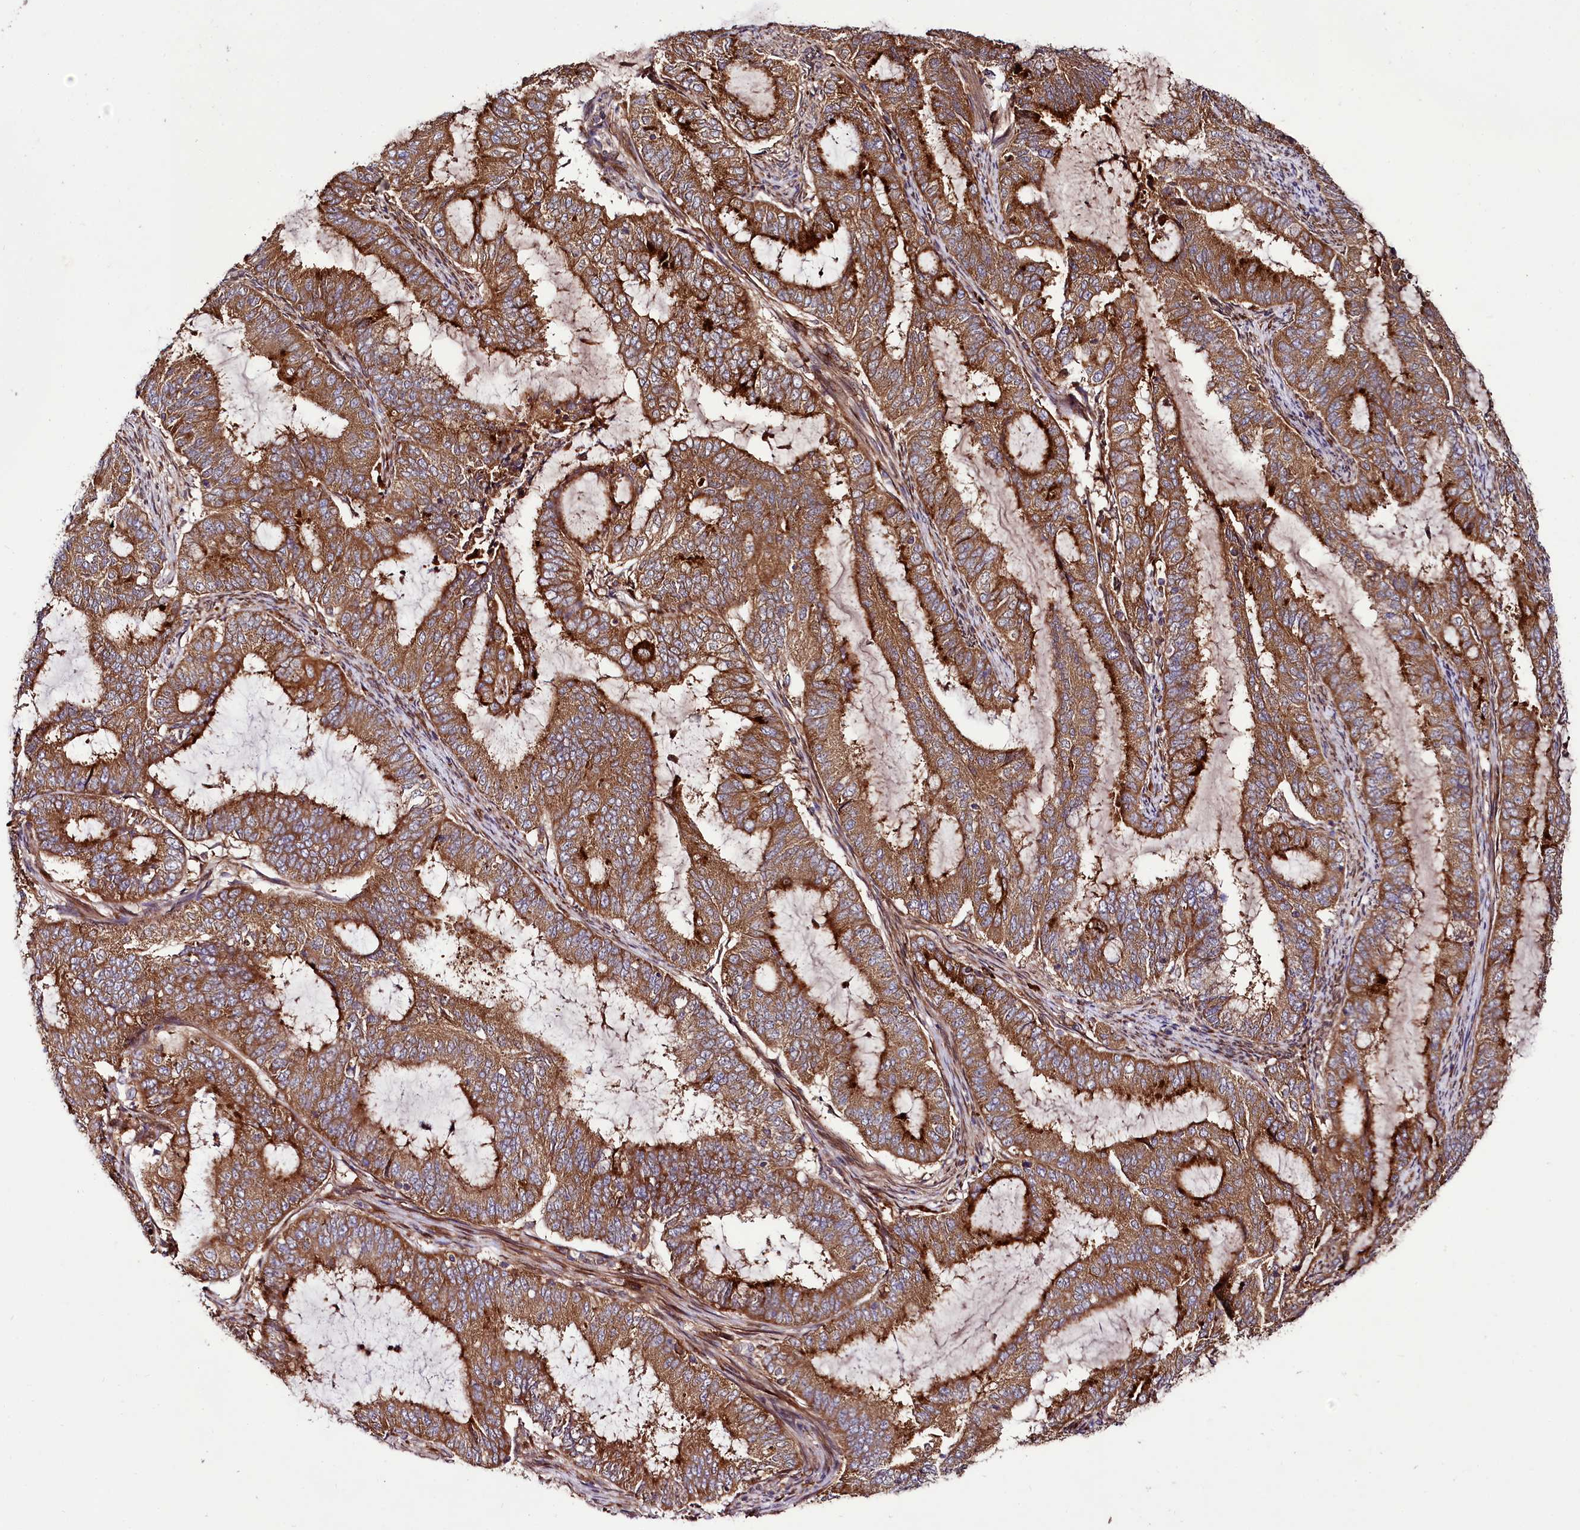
{"staining": {"intensity": "moderate", "quantity": ">75%", "location": "cytoplasmic/membranous"}, "tissue": "endometrial cancer", "cell_type": "Tumor cells", "image_type": "cancer", "snomed": [{"axis": "morphology", "description": "Adenocarcinoma, NOS"}, {"axis": "topography", "description": "Endometrium"}], "caption": "This histopathology image shows endometrial cancer (adenocarcinoma) stained with IHC to label a protein in brown. The cytoplasmic/membranous of tumor cells show moderate positivity for the protein. Nuclei are counter-stained blue.", "gene": "NAA25", "patient": {"sex": "female", "age": 51}}